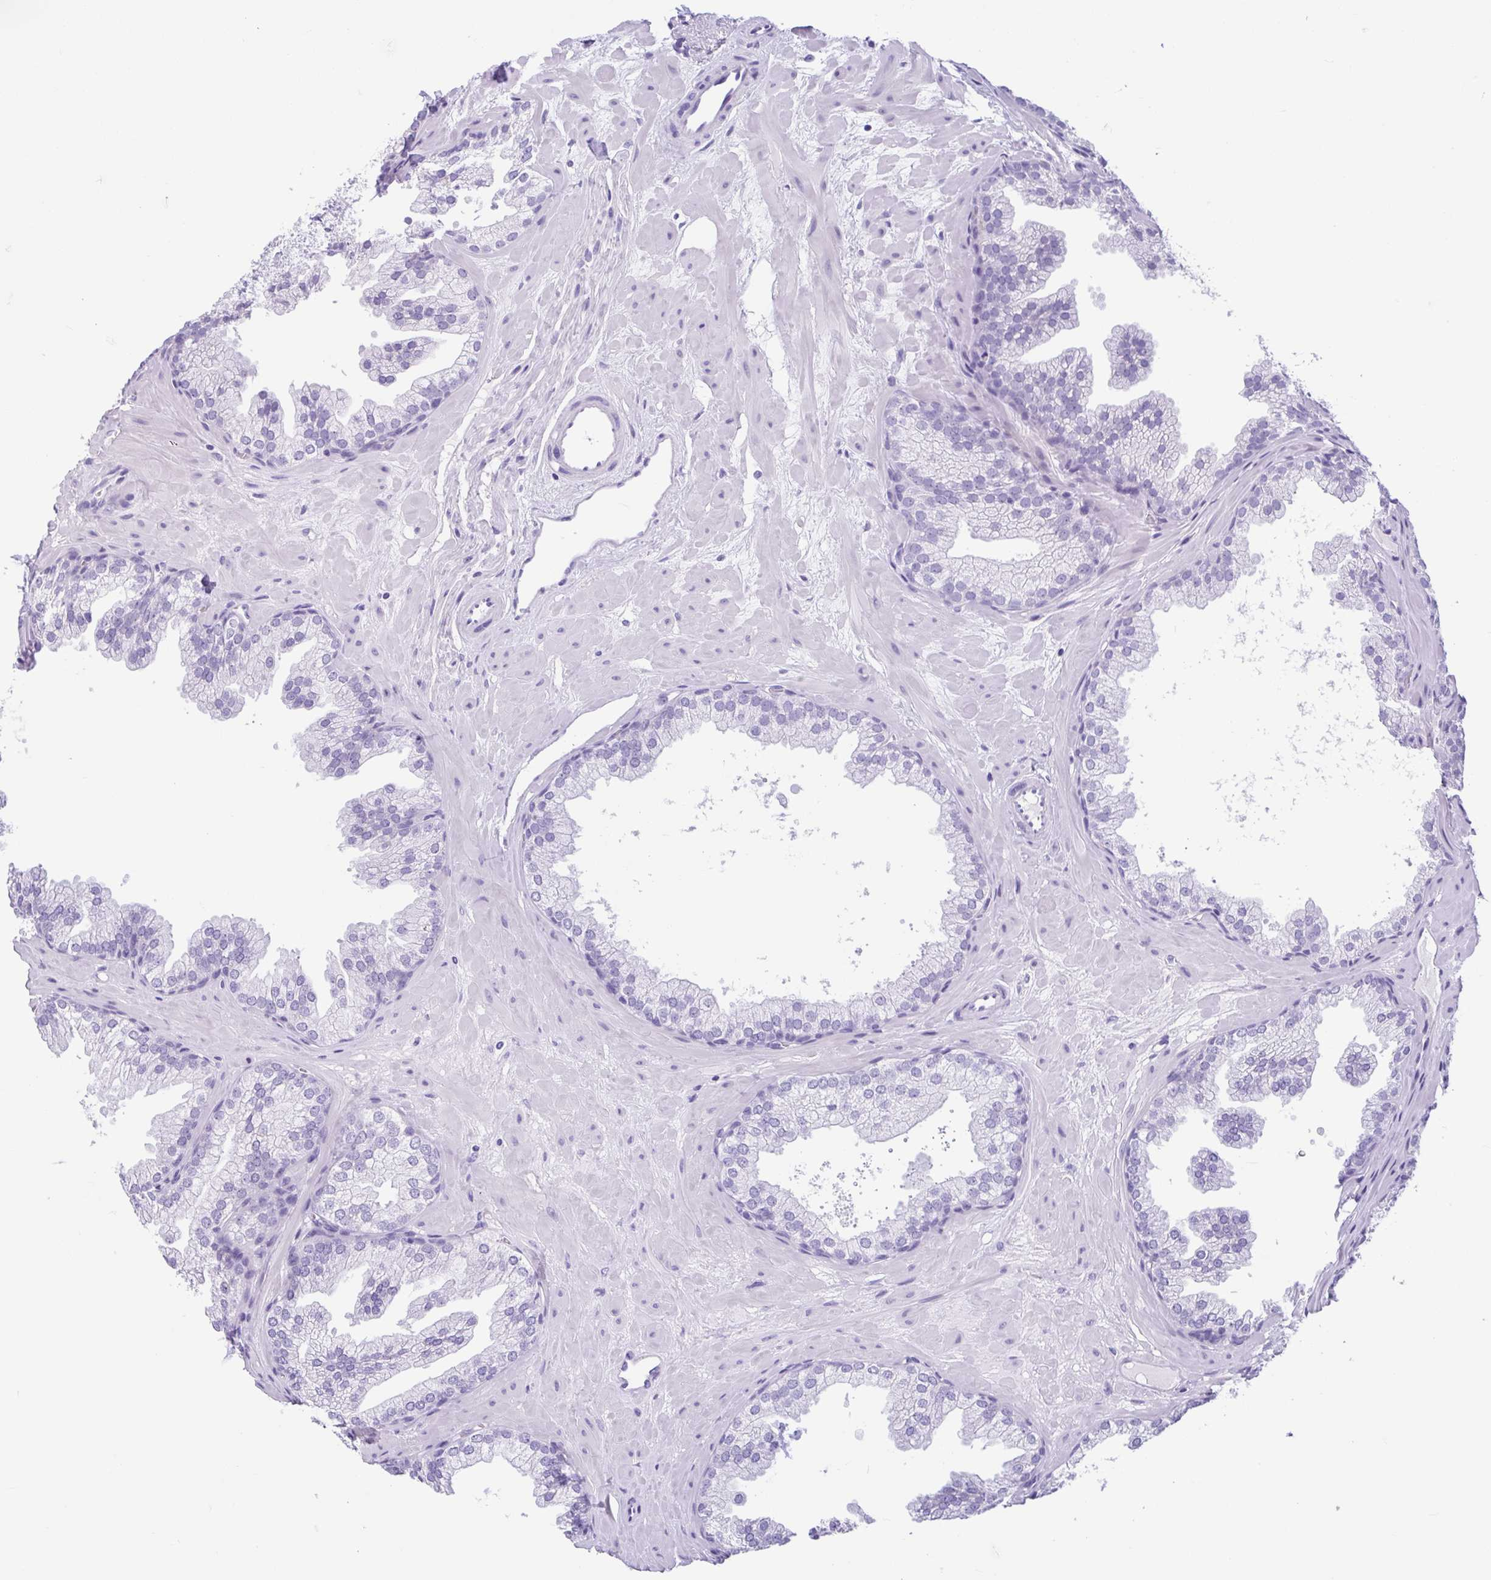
{"staining": {"intensity": "negative", "quantity": "none", "location": "none"}, "tissue": "prostate", "cell_type": "Glandular cells", "image_type": "normal", "snomed": [{"axis": "morphology", "description": "Normal tissue, NOS"}, {"axis": "topography", "description": "Prostate"}], "caption": "Prostate stained for a protein using immunohistochemistry (IHC) demonstrates no expression glandular cells.", "gene": "ENSG00000274792", "patient": {"sex": "male", "age": 37}}